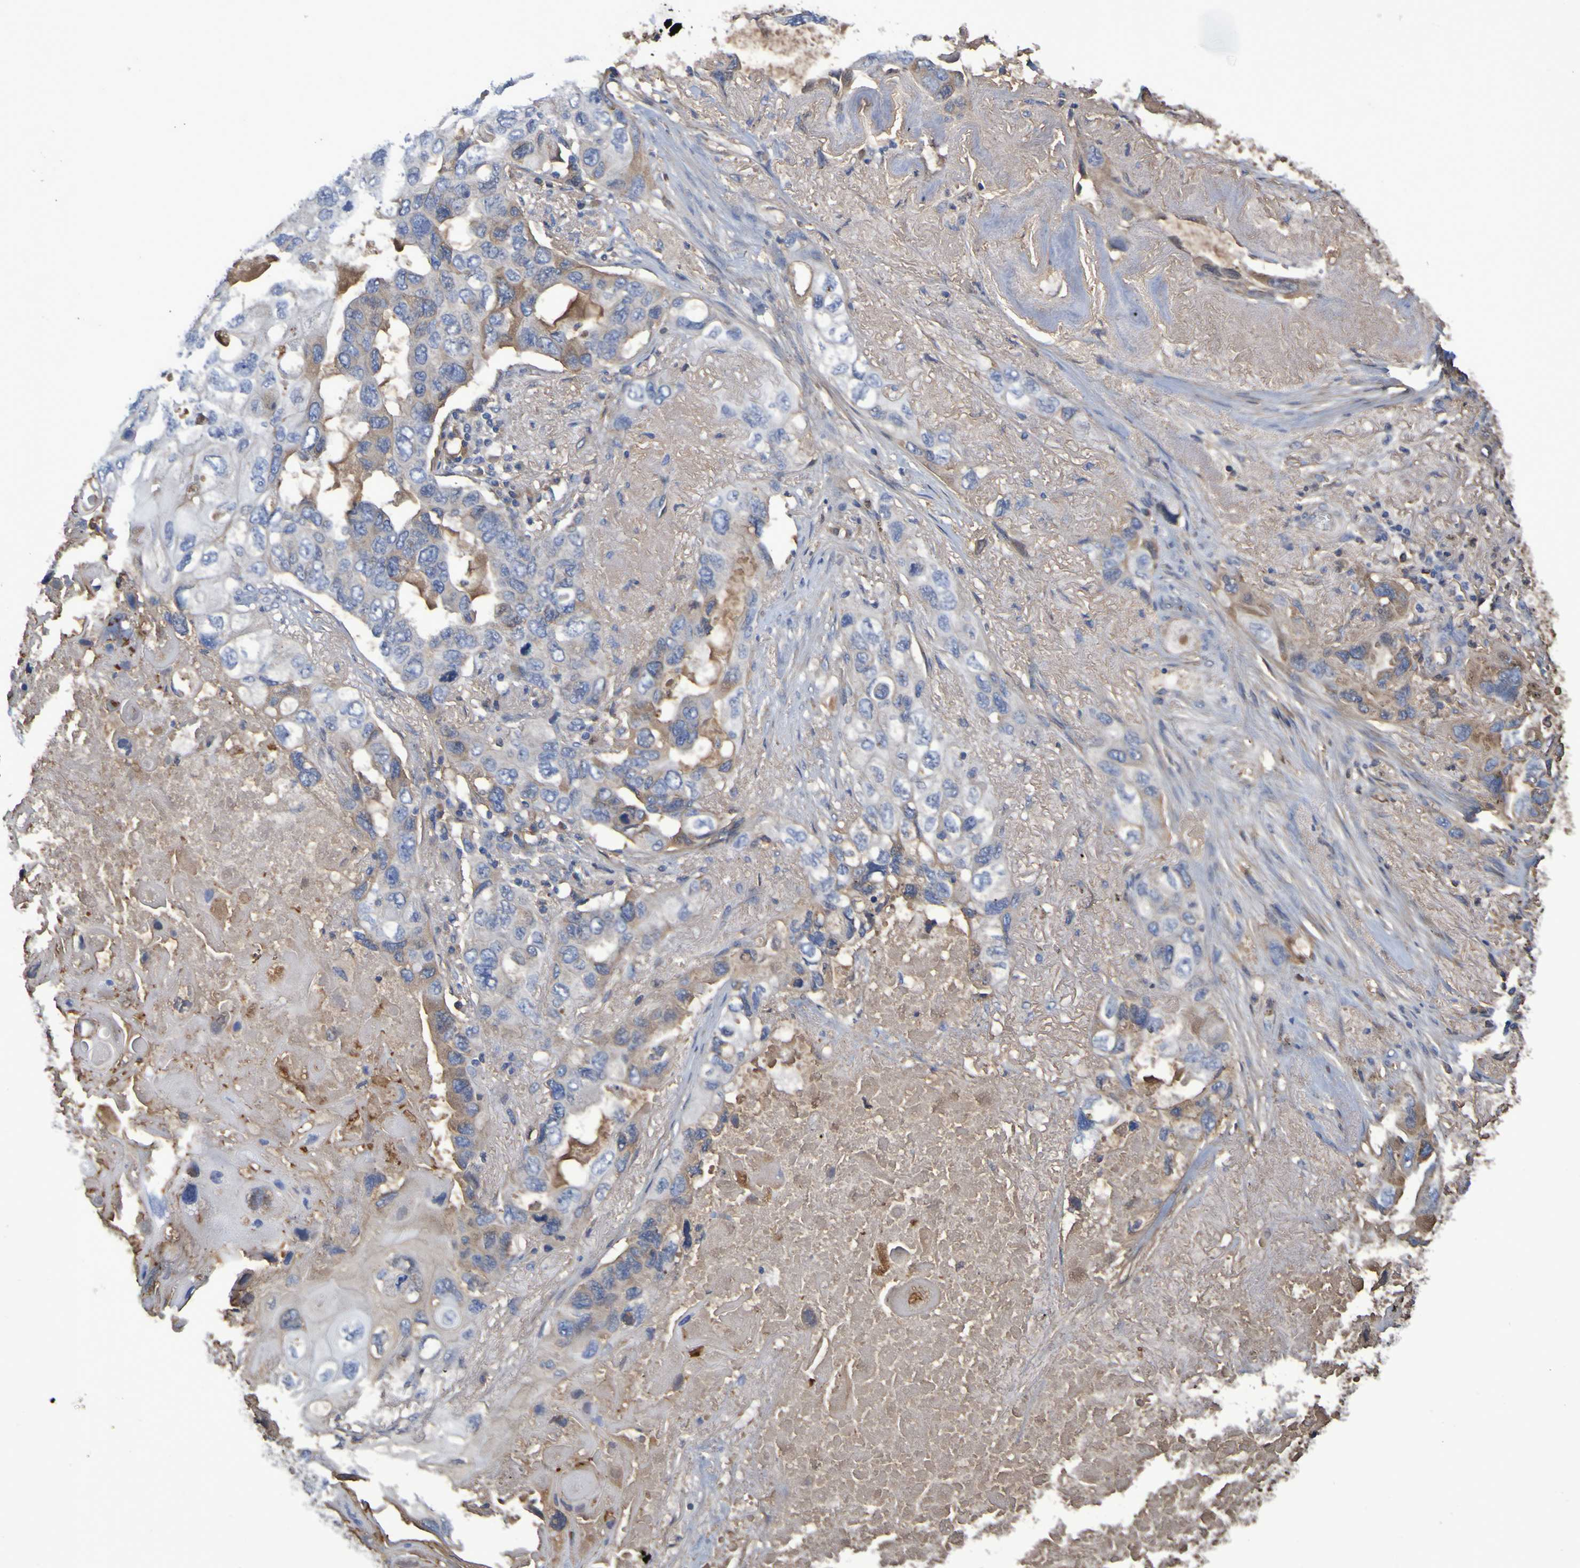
{"staining": {"intensity": "moderate", "quantity": "<25%", "location": "cytoplasmic/membranous"}, "tissue": "lung cancer", "cell_type": "Tumor cells", "image_type": "cancer", "snomed": [{"axis": "morphology", "description": "Squamous cell carcinoma, NOS"}, {"axis": "topography", "description": "Lung"}], "caption": "Tumor cells display low levels of moderate cytoplasmic/membranous expression in about <25% of cells in human squamous cell carcinoma (lung).", "gene": "GAB3", "patient": {"sex": "female", "age": 73}}